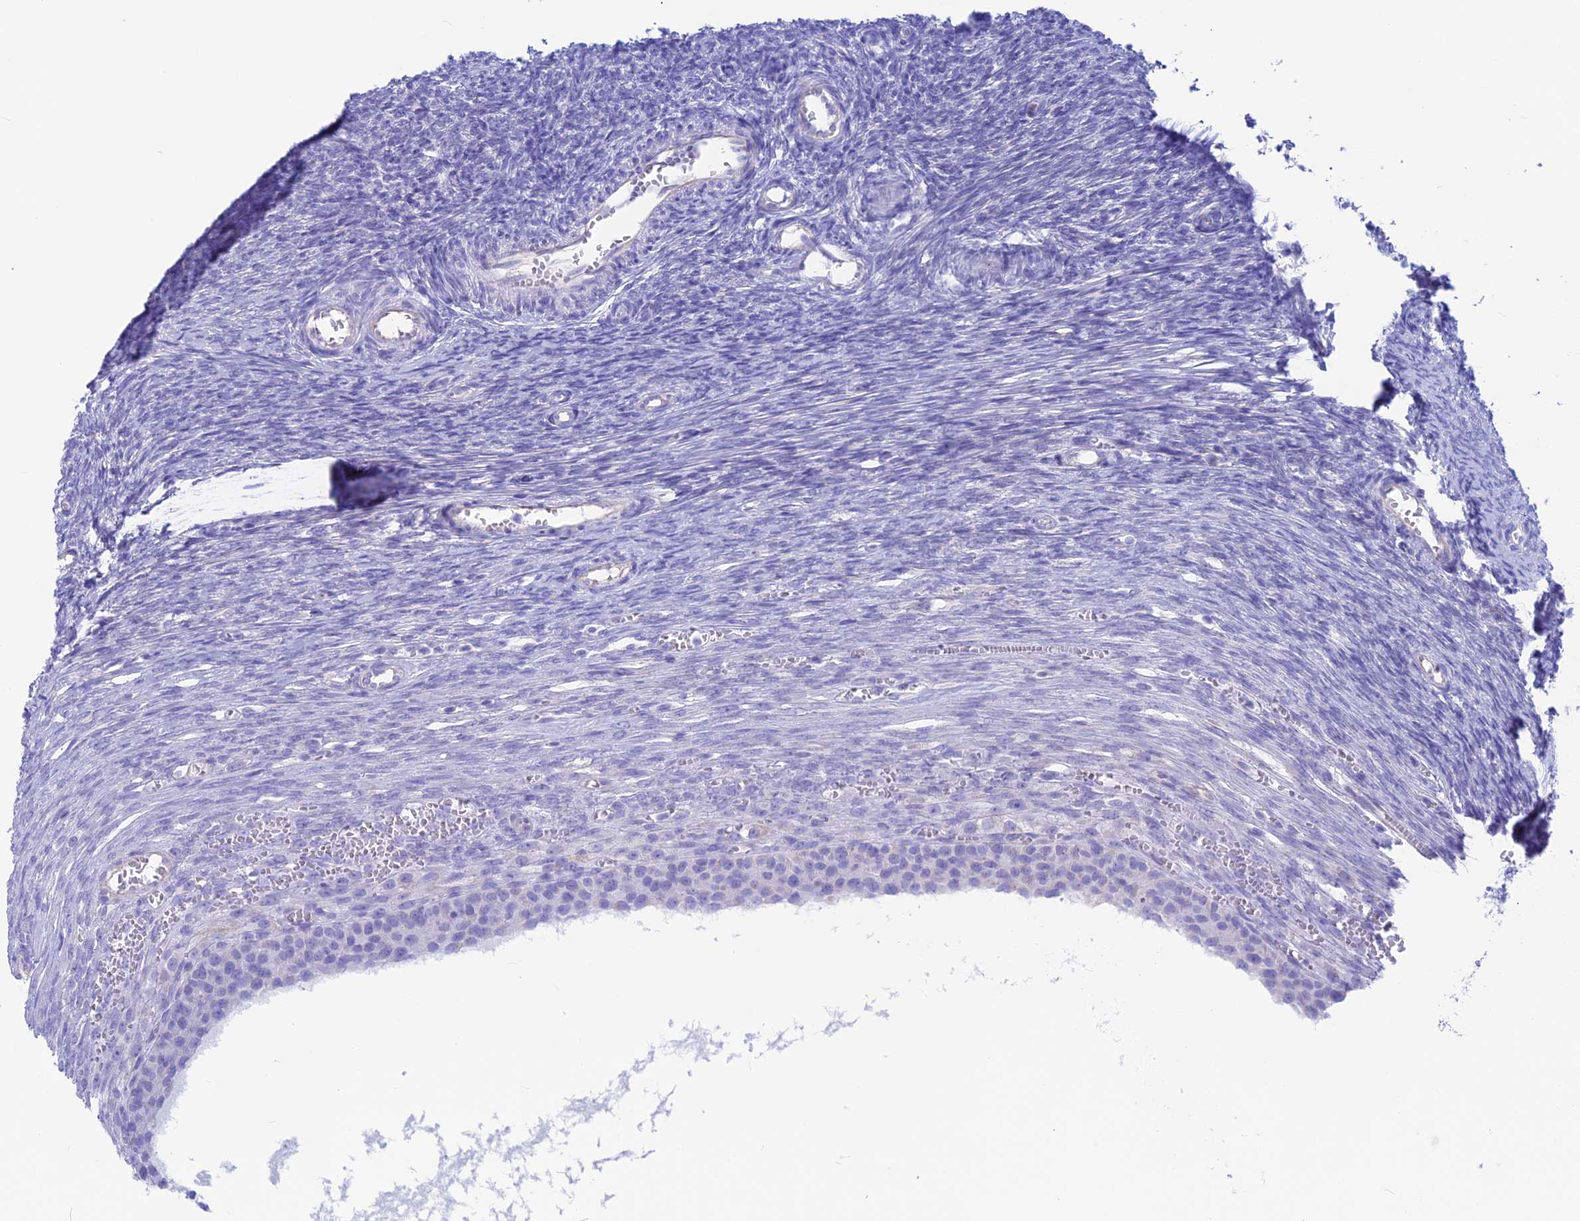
{"staining": {"intensity": "negative", "quantity": "none", "location": "none"}, "tissue": "ovary", "cell_type": "Follicle cells", "image_type": "normal", "snomed": [{"axis": "morphology", "description": "Normal tissue, NOS"}, {"axis": "topography", "description": "Ovary"}], "caption": "Micrograph shows no protein staining in follicle cells of benign ovary.", "gene": "GNGT2", "patient": {"sex": "female", "age": 44}}